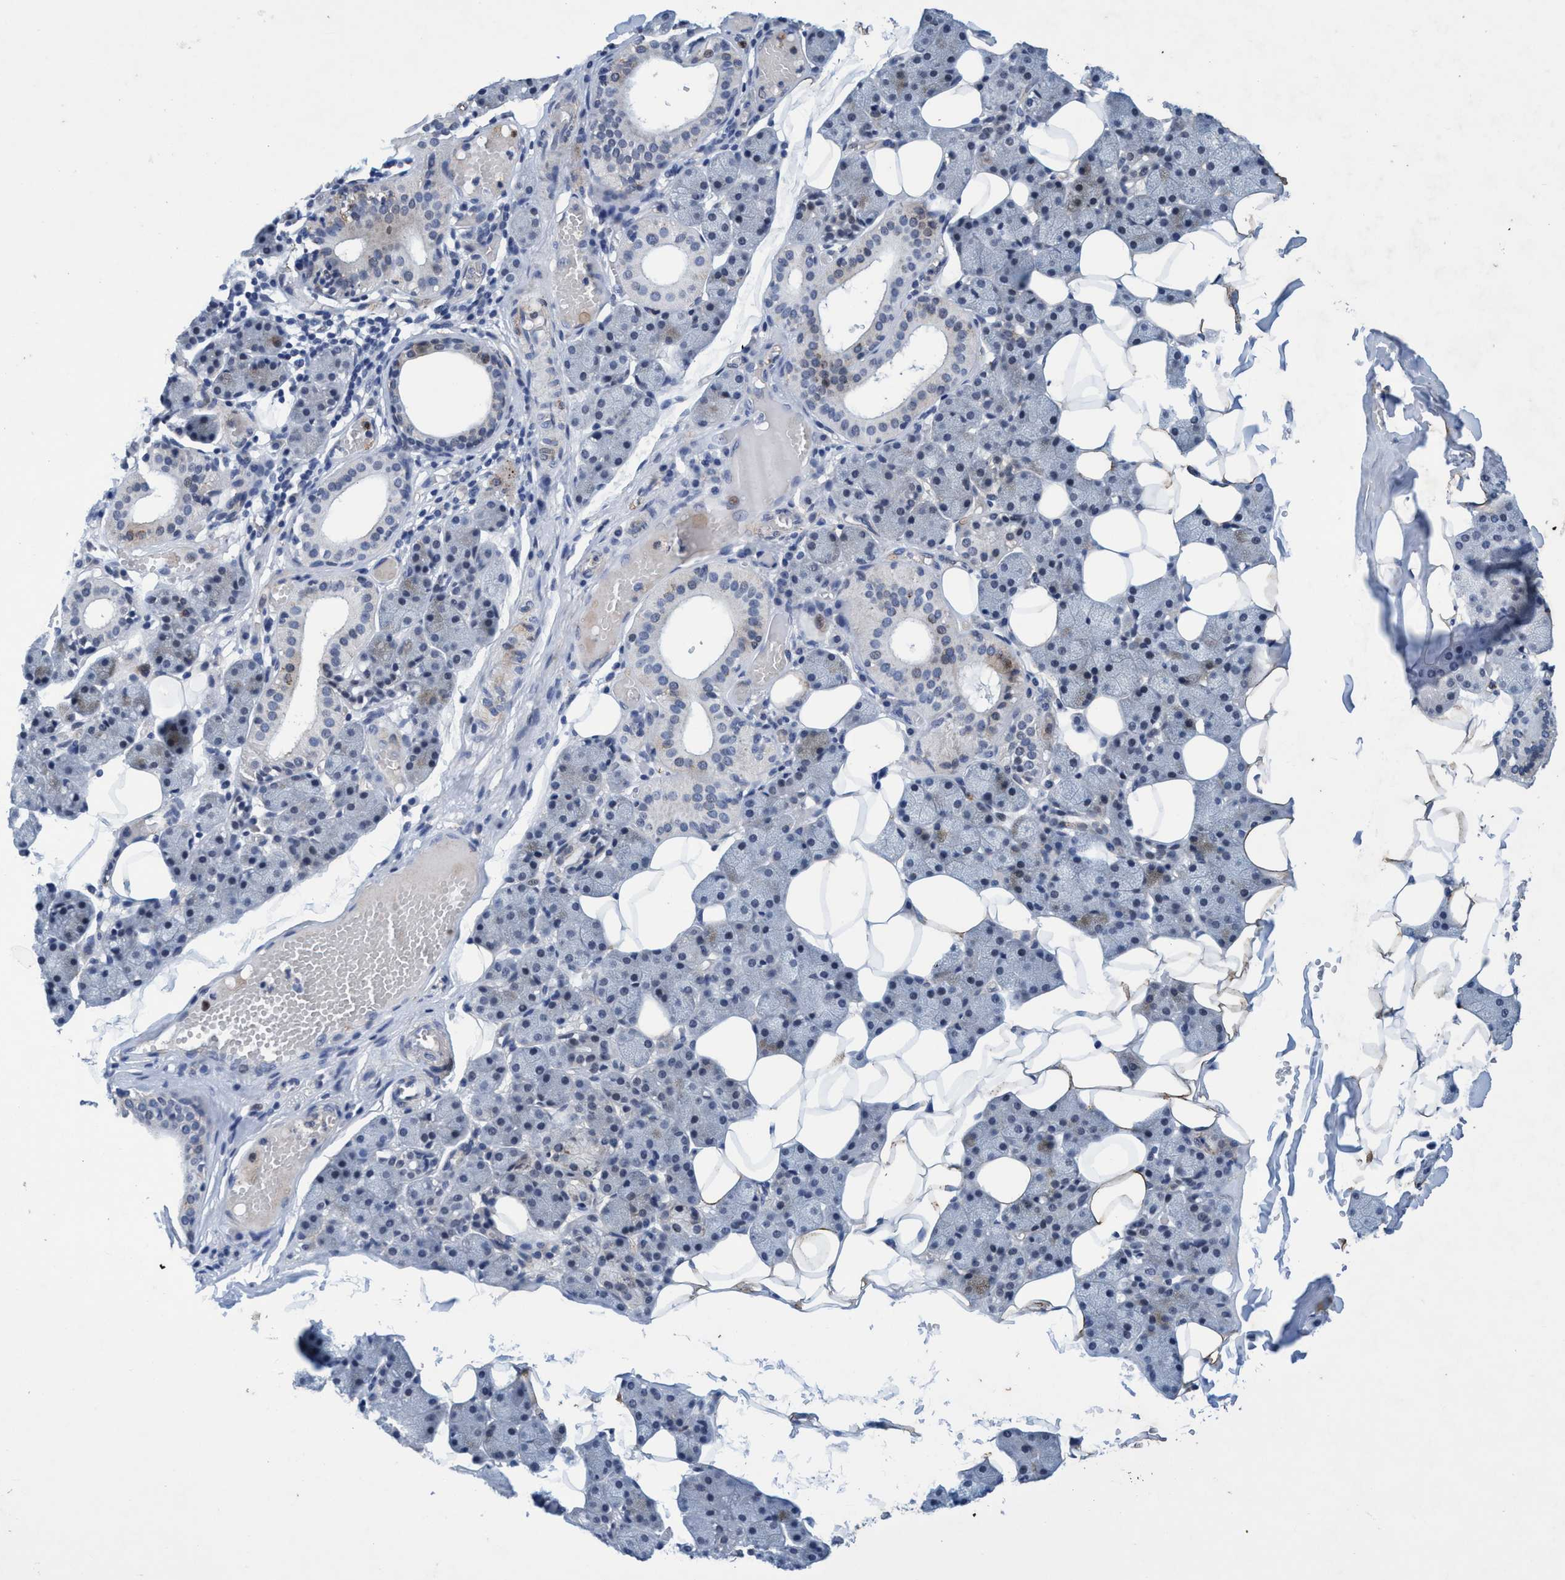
{"staining": {"intensity": "moderate", "quantity": "<25%", "location": "cytoplasmic/membranous"}, "tissue": "salivary gland", "cell_type": "Glandular cells", "image_type": "normal", "snomed": [{"axis": "morphology", "description": "Normal tissue, NOS"}, {"axis": "topography", "description": "Salivary gland"}], "caption": "Immunohistochemistry of normal salivary gland displays low levels of moderate cytoplasmic/membranous staining in about <25% of glandular cells. (brown staining indicates protein expression, while blue staining denotes nuclei).", "gene": "GRB14", "patient": {"sex": "female", "age": 33}}